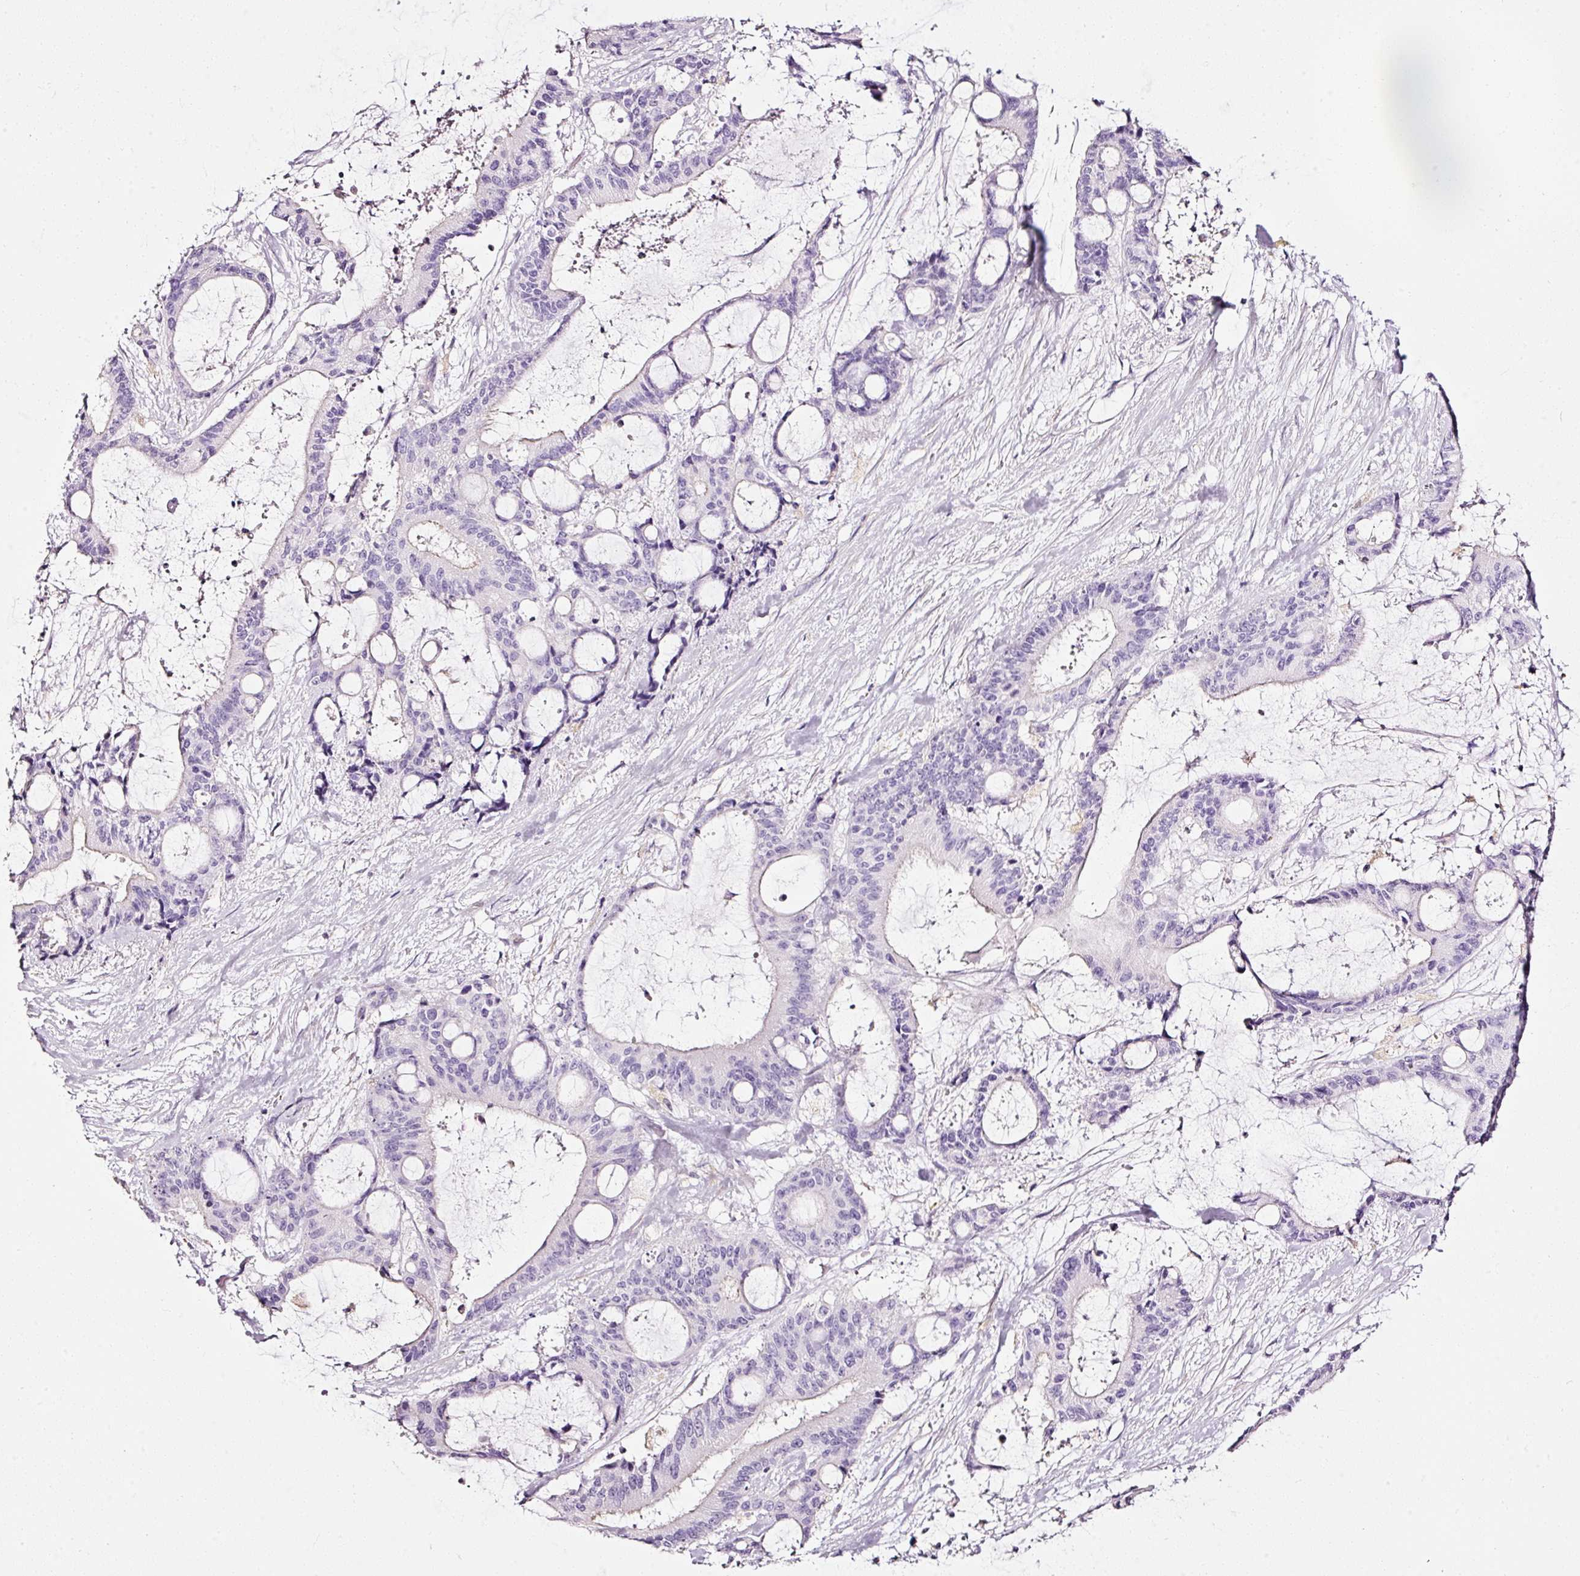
{"staining": {"intensity": "negative", "quantity": "none", "location": "none"}, "tissue": "liver cancer", "cell_type": "Tumor cells", "image_type": "cancer", "snomed": [{"axis": "morphology", "description": "Normal tissue, NOS"}, {"axis": "morphology", "description": "Cholangiocarcinoma"}, {"axis": "topography", "description": "Liver"}, {"axis": "topography", "description": "Peripheral nerve tissue"}], "caption": "Image shows no significant protein staining in tumor cells of liver cholangiocarcinoma.", "gene": "CYB561A3", "patient": {"sex": "female", "age": 73}}